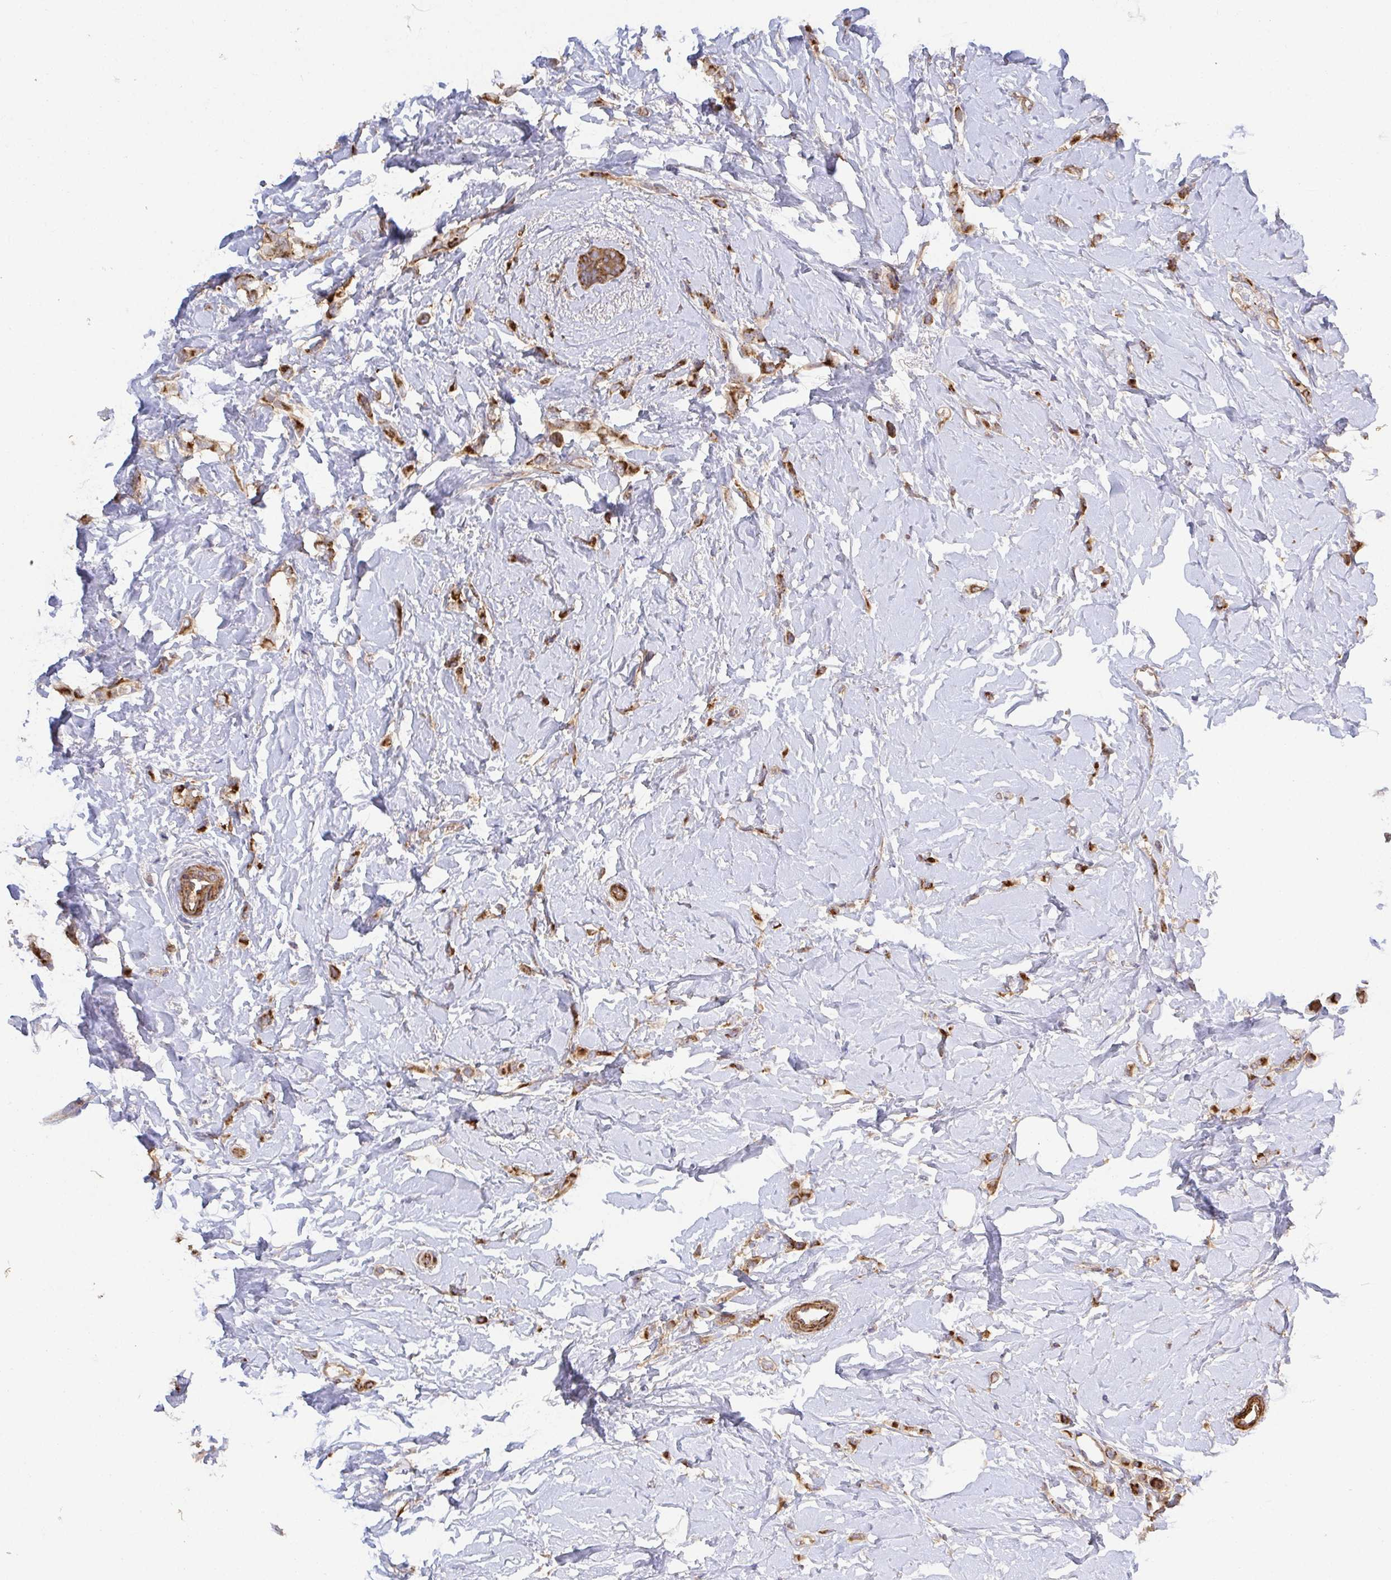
{"staining": {"intensity": "moderate", "quantity": ">75%", "location": "cytoplasmic/membranous"}, "tissue": "breast cancer", "cell_type": "Tumor cells", "image_type": "cancer", "snomed": [{"axis": "morphology", "description": "Lobular carcinoma"}, {"axis": "topography", "description": "Breast"}], "caption": "Immunohistochemical staining of breast cancer (lobular carcinoma) reveals medium levels of moderate cytoplasmic/membranous protein positivity in about >75% of tumor cells.", "gene": "TM9SF4", "patient": {"sex": "female", "age": 66}}